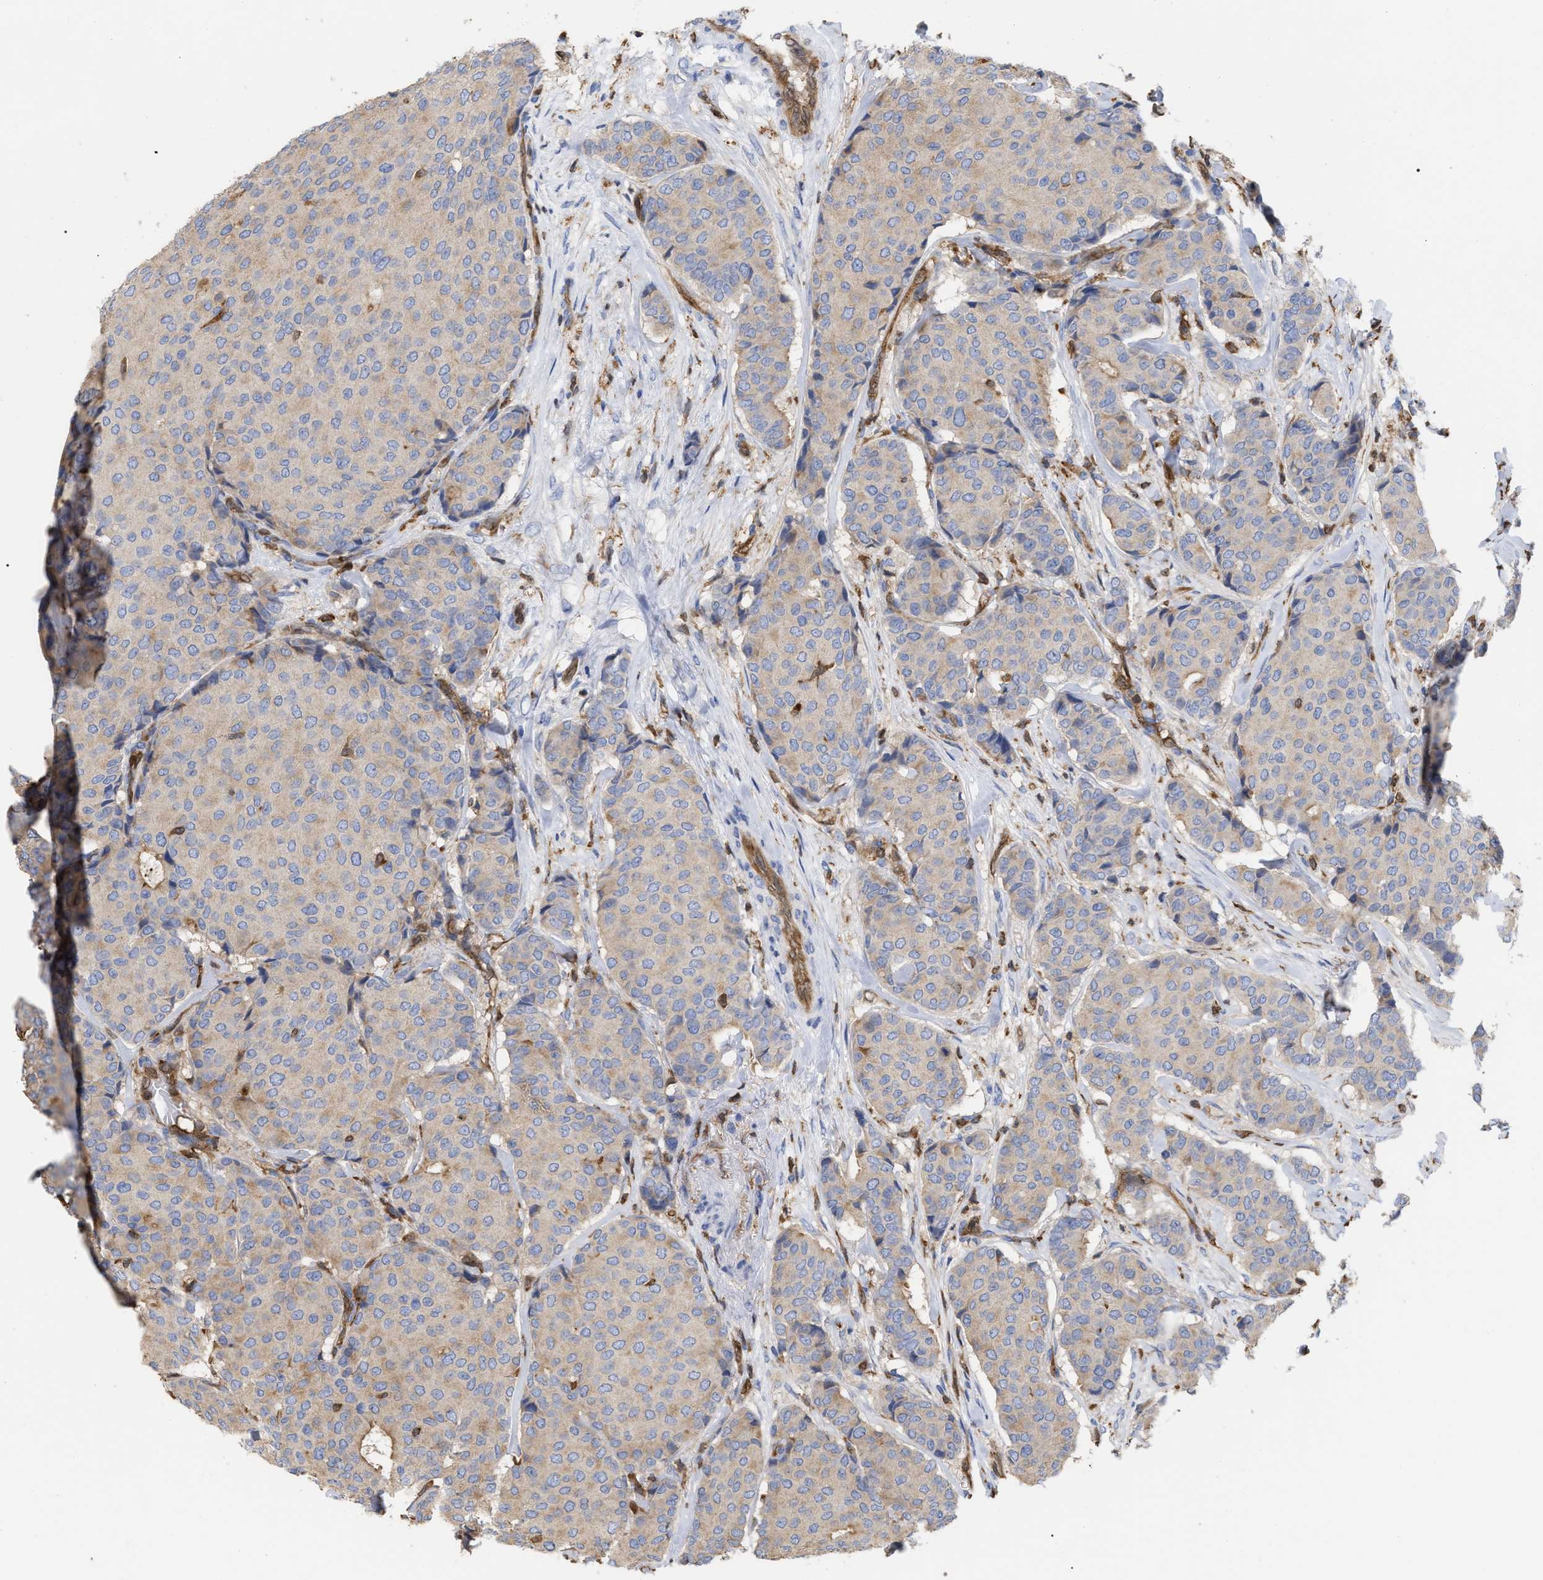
{"staining": {"intensity": "weak", "quantity": ">75%", "location": "cytoplasmic/membranous"}, "tissue": "breast cancer", "cell_type": "Tumor cells", "image_type": "cancer", "snomed": [{"axis": "morphology", "description": "Duct carcinoma"}, {"axis": "topography", "description": "Breast"}], "caption": "Protein staining exhibits weak cytoplasmic/membranous positivity in about >75% of tumor cells in breast intraductal carcinoma.", "gene": "GIMAP4", "patient": {"sex": "female", "age": 75}}